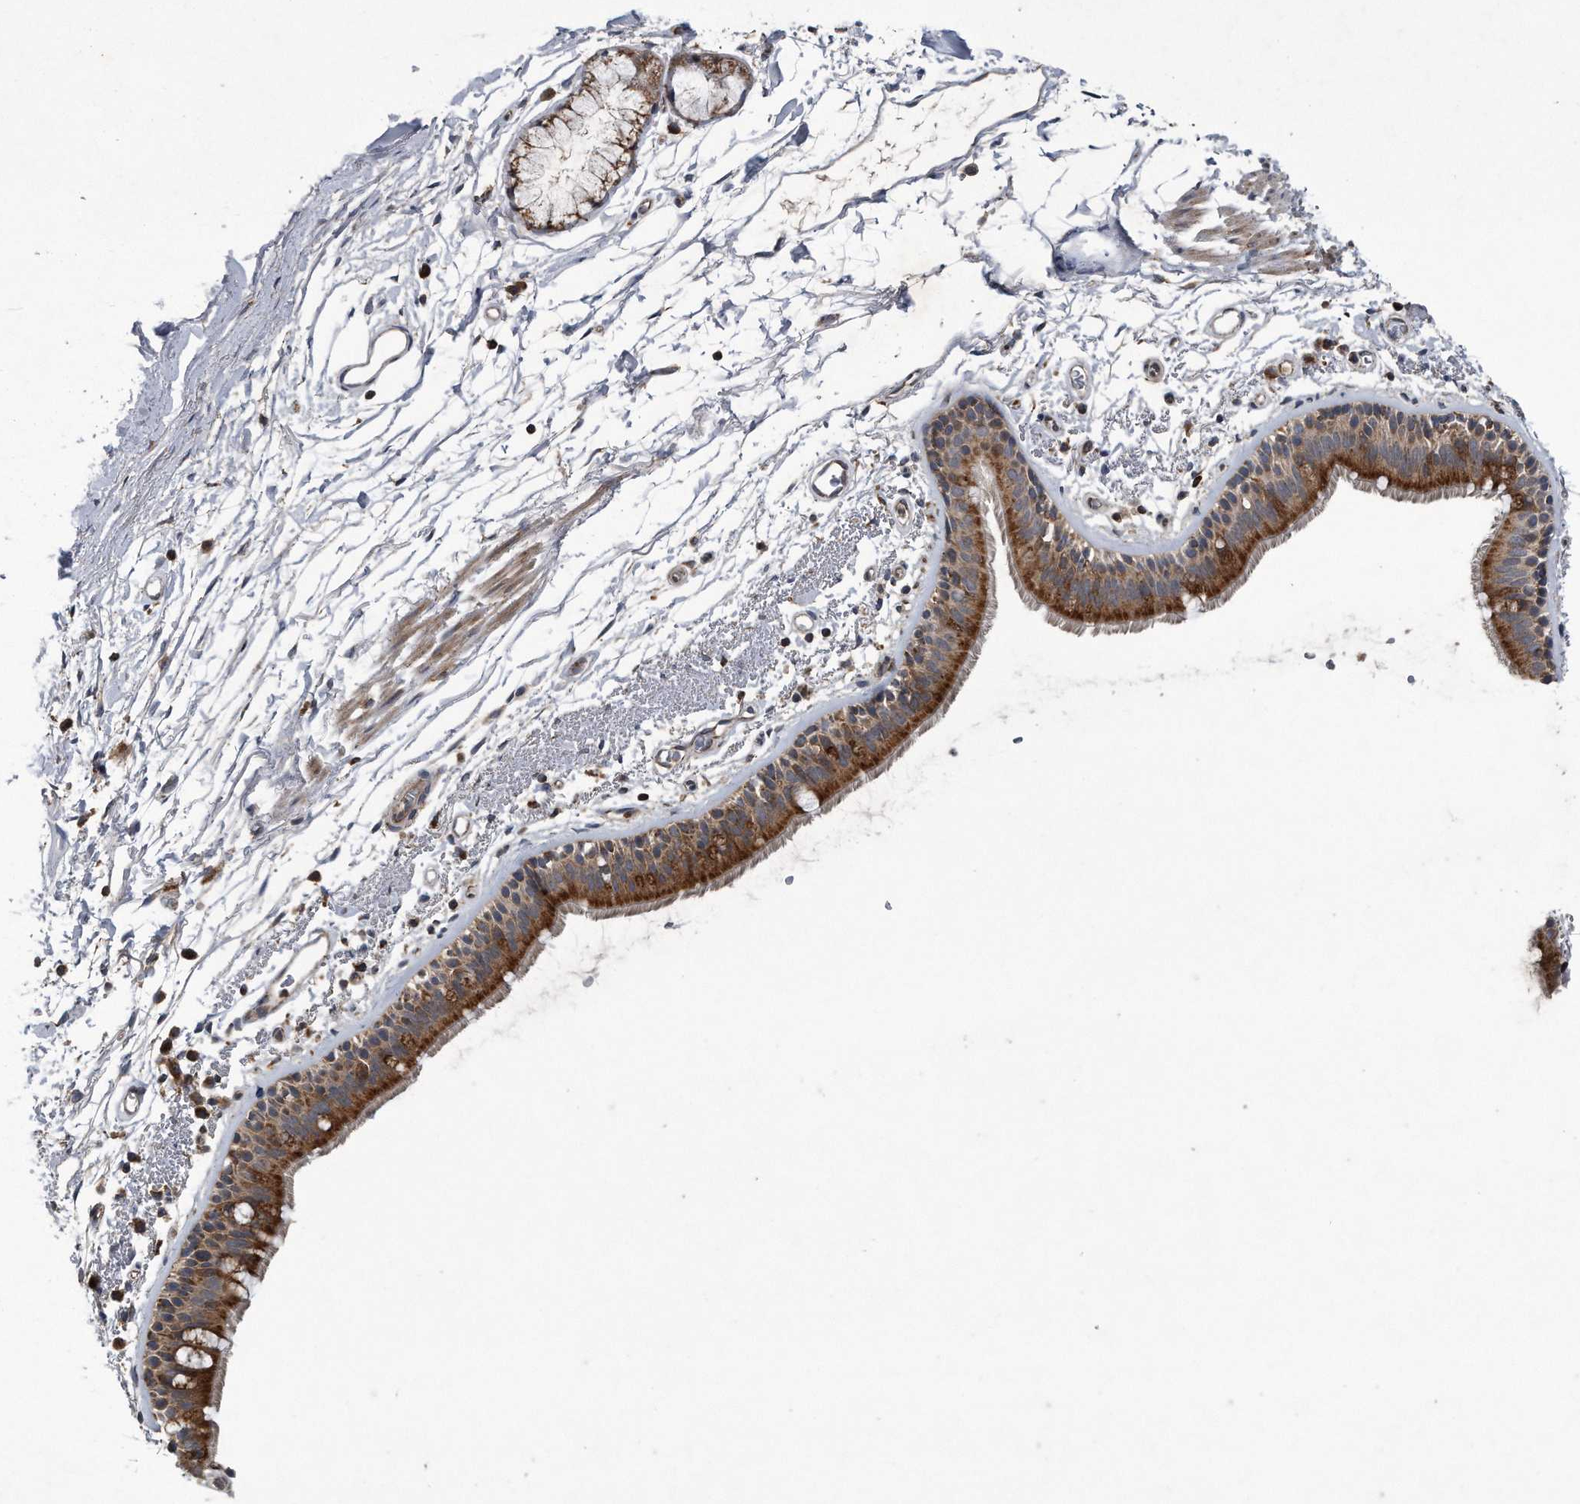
{"staining": {"intensity": "strong", "quantity": ">75%", "location": "cytoplasmic/membranous"}, "tissue": "bronchus", "cell_type": "Respiratory epithelial cells", "image_type": "normal", "snomed": [{"axis": "morphology", "description": "Normal tissue, NOS"}, {"axis": "topography", "description": "Lymph node"}, {"axis": "topography", "description": "Bronchus"}], "caption": "Immunohistochemistry (IHC) of unremarkable bronchus shows high levels of strong cytoplasmic/membranous staining in about >75% of respiratory epithelial cells. The protein of interest is stained brown, and the nuclei are stained in blue (DAB (3,3'-diaminobenzidine) IHC with brightfield microscopy, high magnification).", "gene": "LYRM4", "patient": {"sex": "female", "age": 70}}